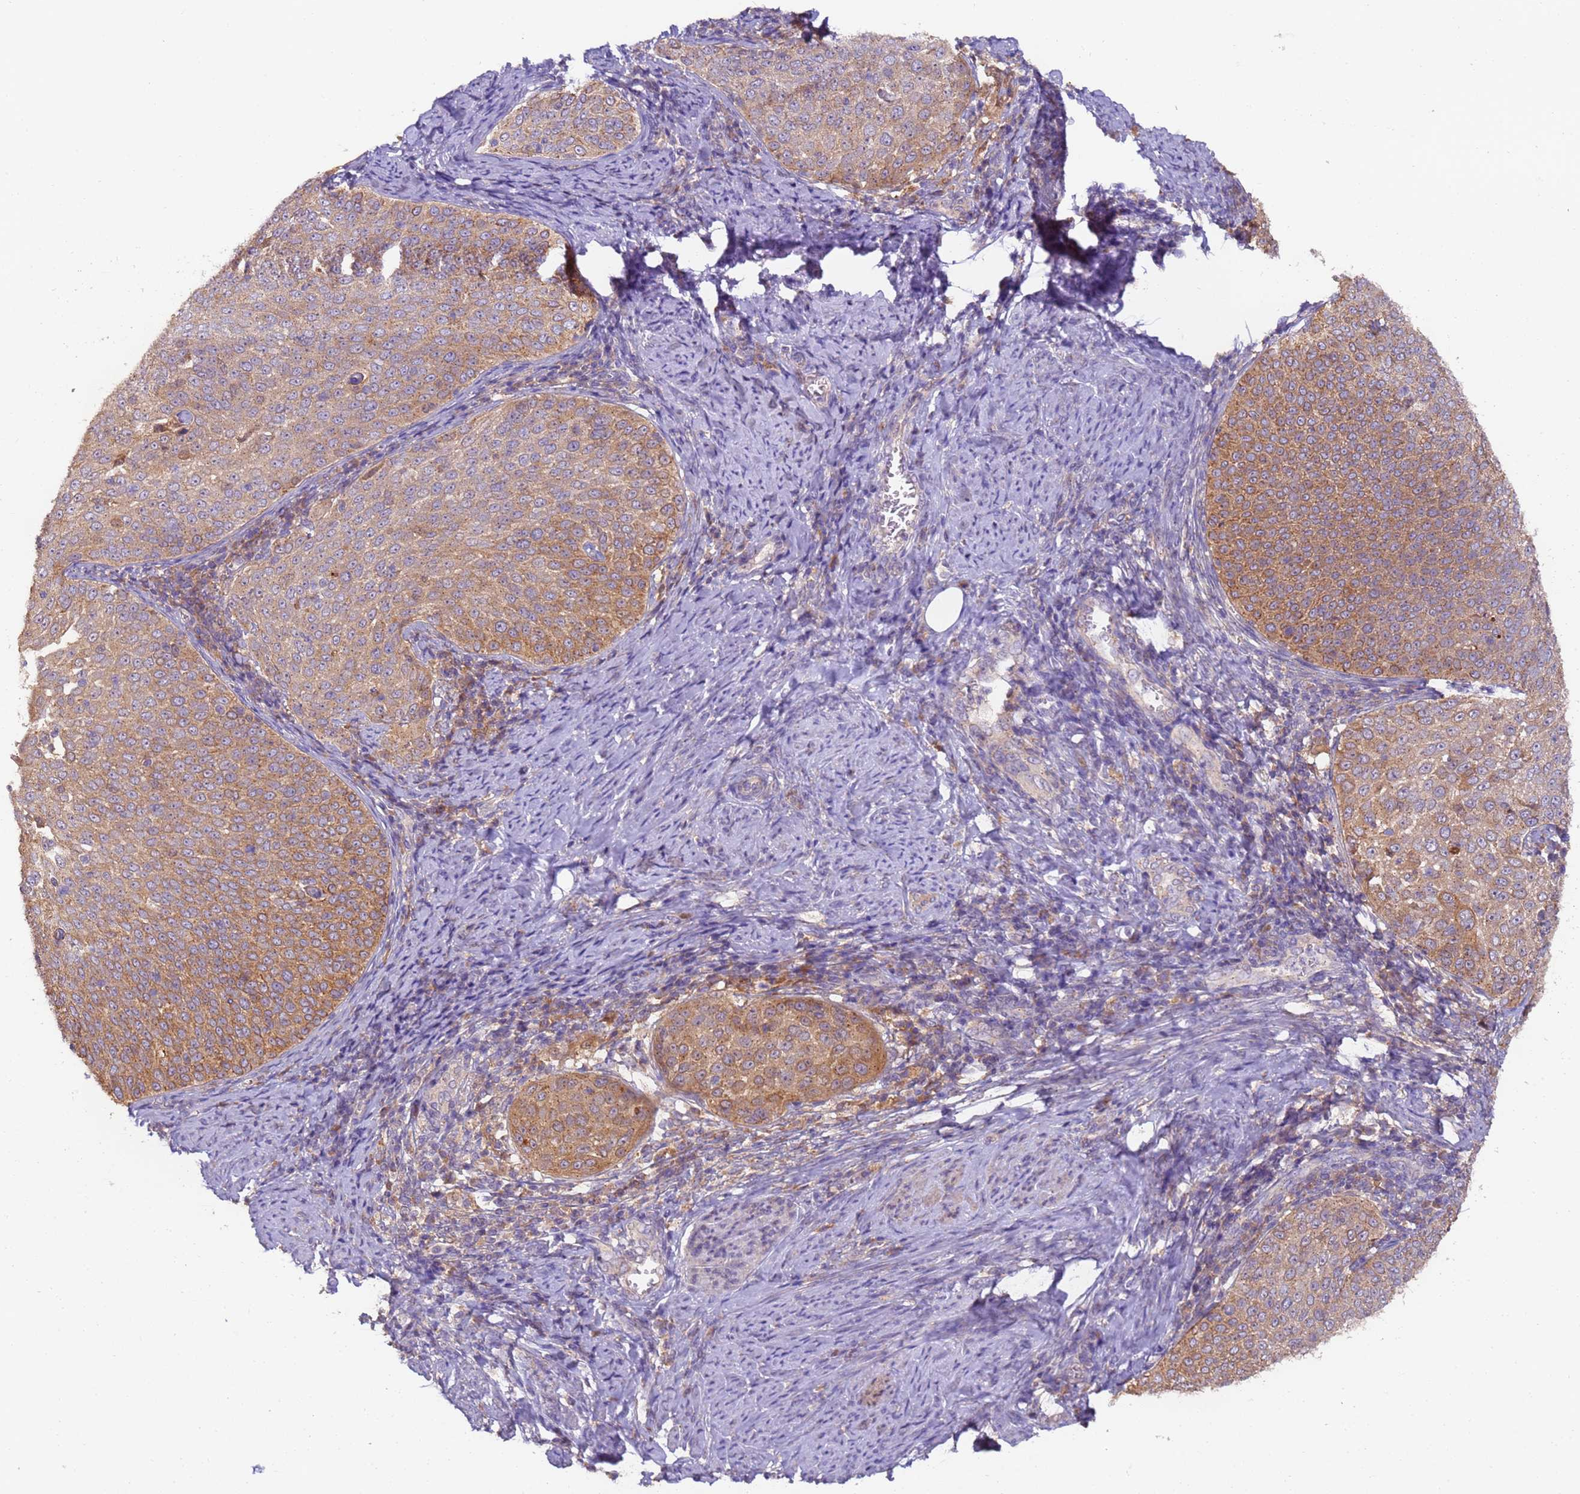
{"staining": {"intensity": "moderate", "quantity": ">75%", "location": "cytoplasmic/membranous"}, "tissue": "cervical cancer", "cell_type": "Tumor cells", "image_type": "cancer", "snomed": [{"axis": "morphology", "description": "Squamous cell carcinoma, NOS"}, {"axis": "topography", "description": "Cervix"}], "caption": "A medium amount of moderate cytoplasmic/membranous staining is appreciated in approximately >75% of tumor cells in cervical cancer tissue.", "gene": "TIGAR", "patient": {"sex": "female", "age": 57}}